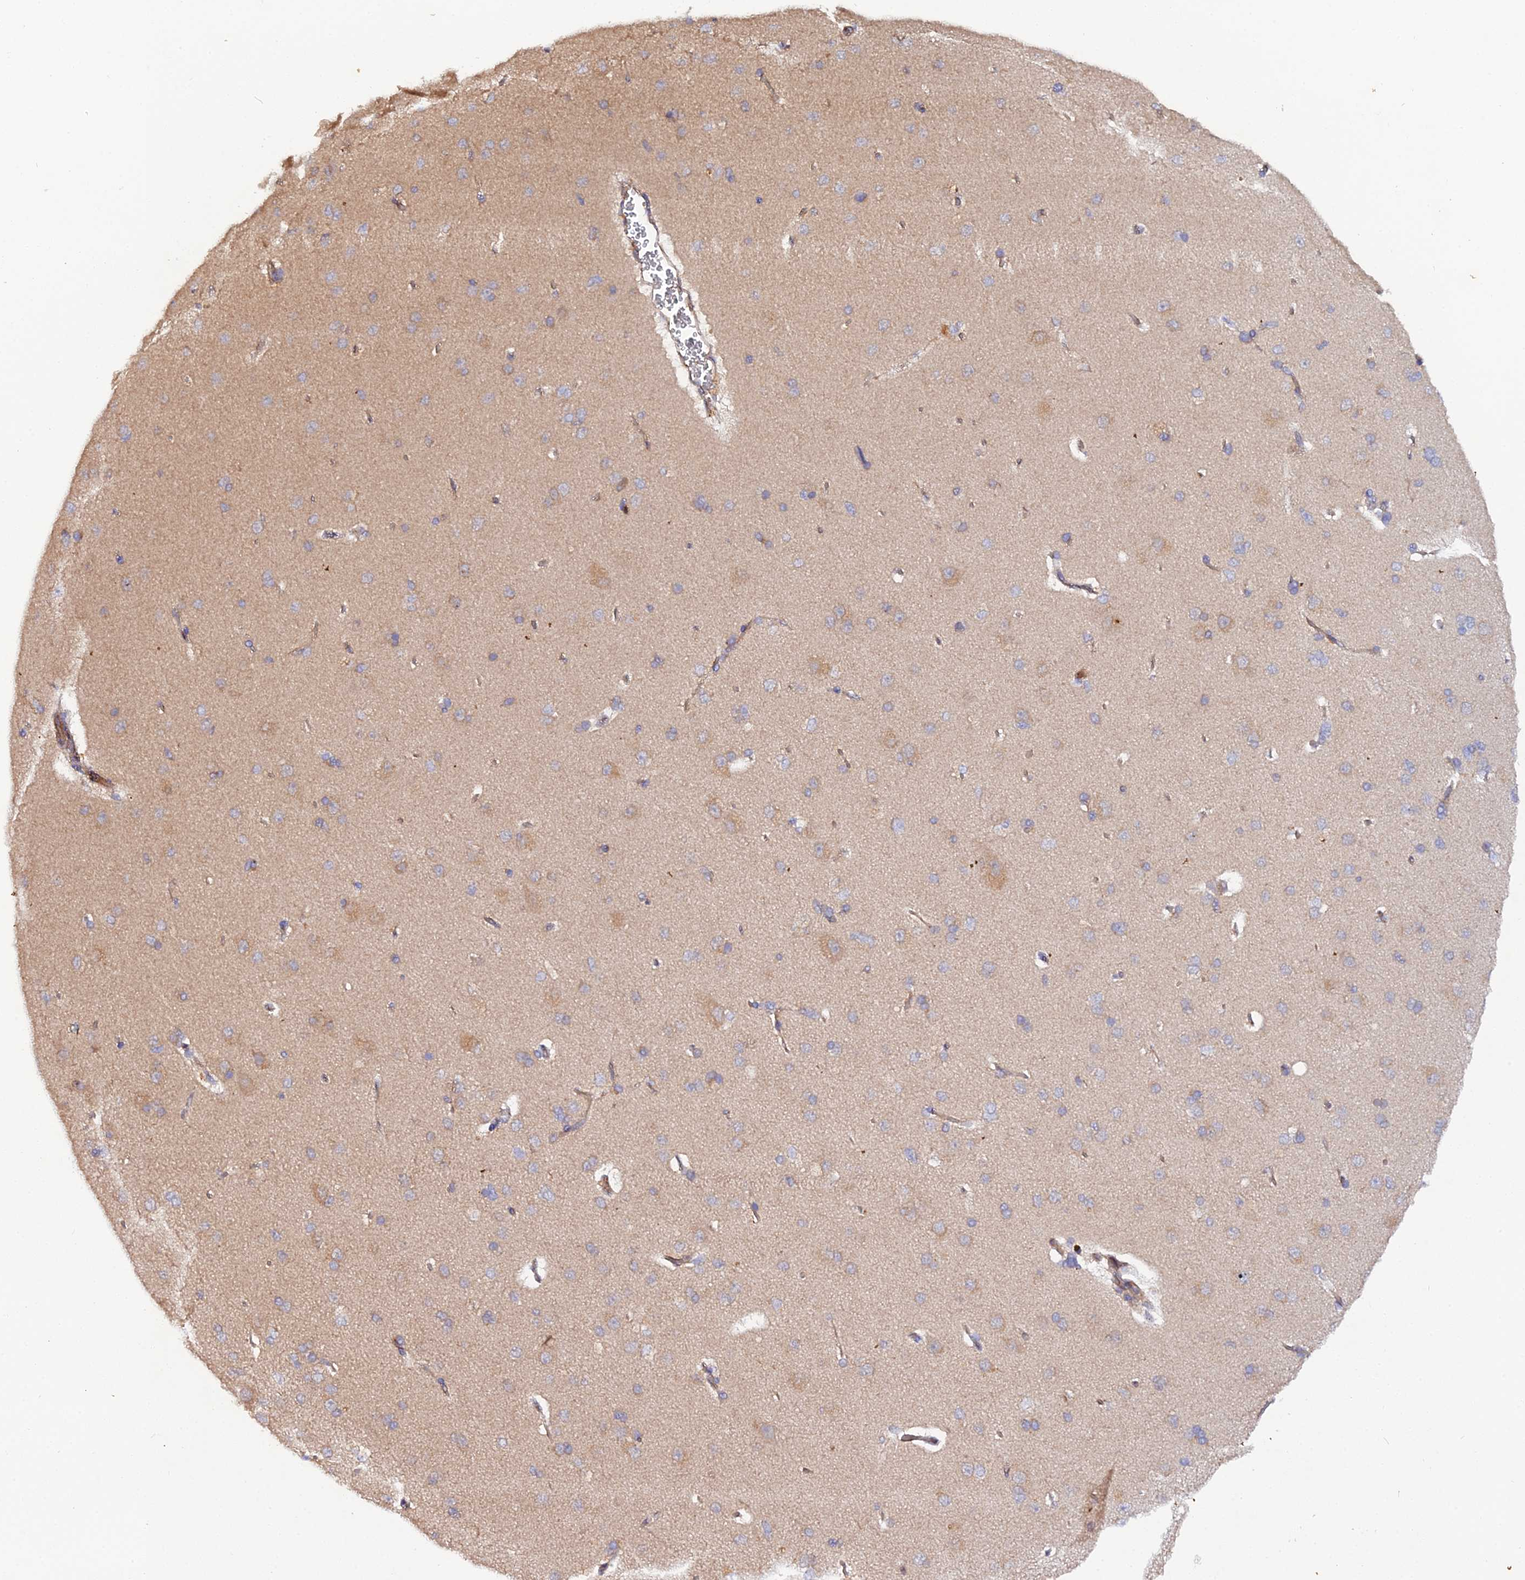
{"staining": {"intensity": "moderate", "quantity": ">75%", "location": "cytoplasmic/membranous"}, "tissue": "cerebral cortex", "cell_type": "Endothelial cells", "image_type": "normal", "snomed": [{"axis": "morphology", "description": "Normal tissue, NOS"}, {"axis": "topography", "description": "Cerebral cortex"}], "caption": "Immunohistochemical staining of unremarkable cerebral cortex demonstrates moderate cytoplasmic/membranous protein staining in about >75% of endothelial cells. (brown staining indicates protein expression, while blue staining denotes nuclei).", "gene": "TRIM26", "patient": {"sex": "male", "age": 62}}